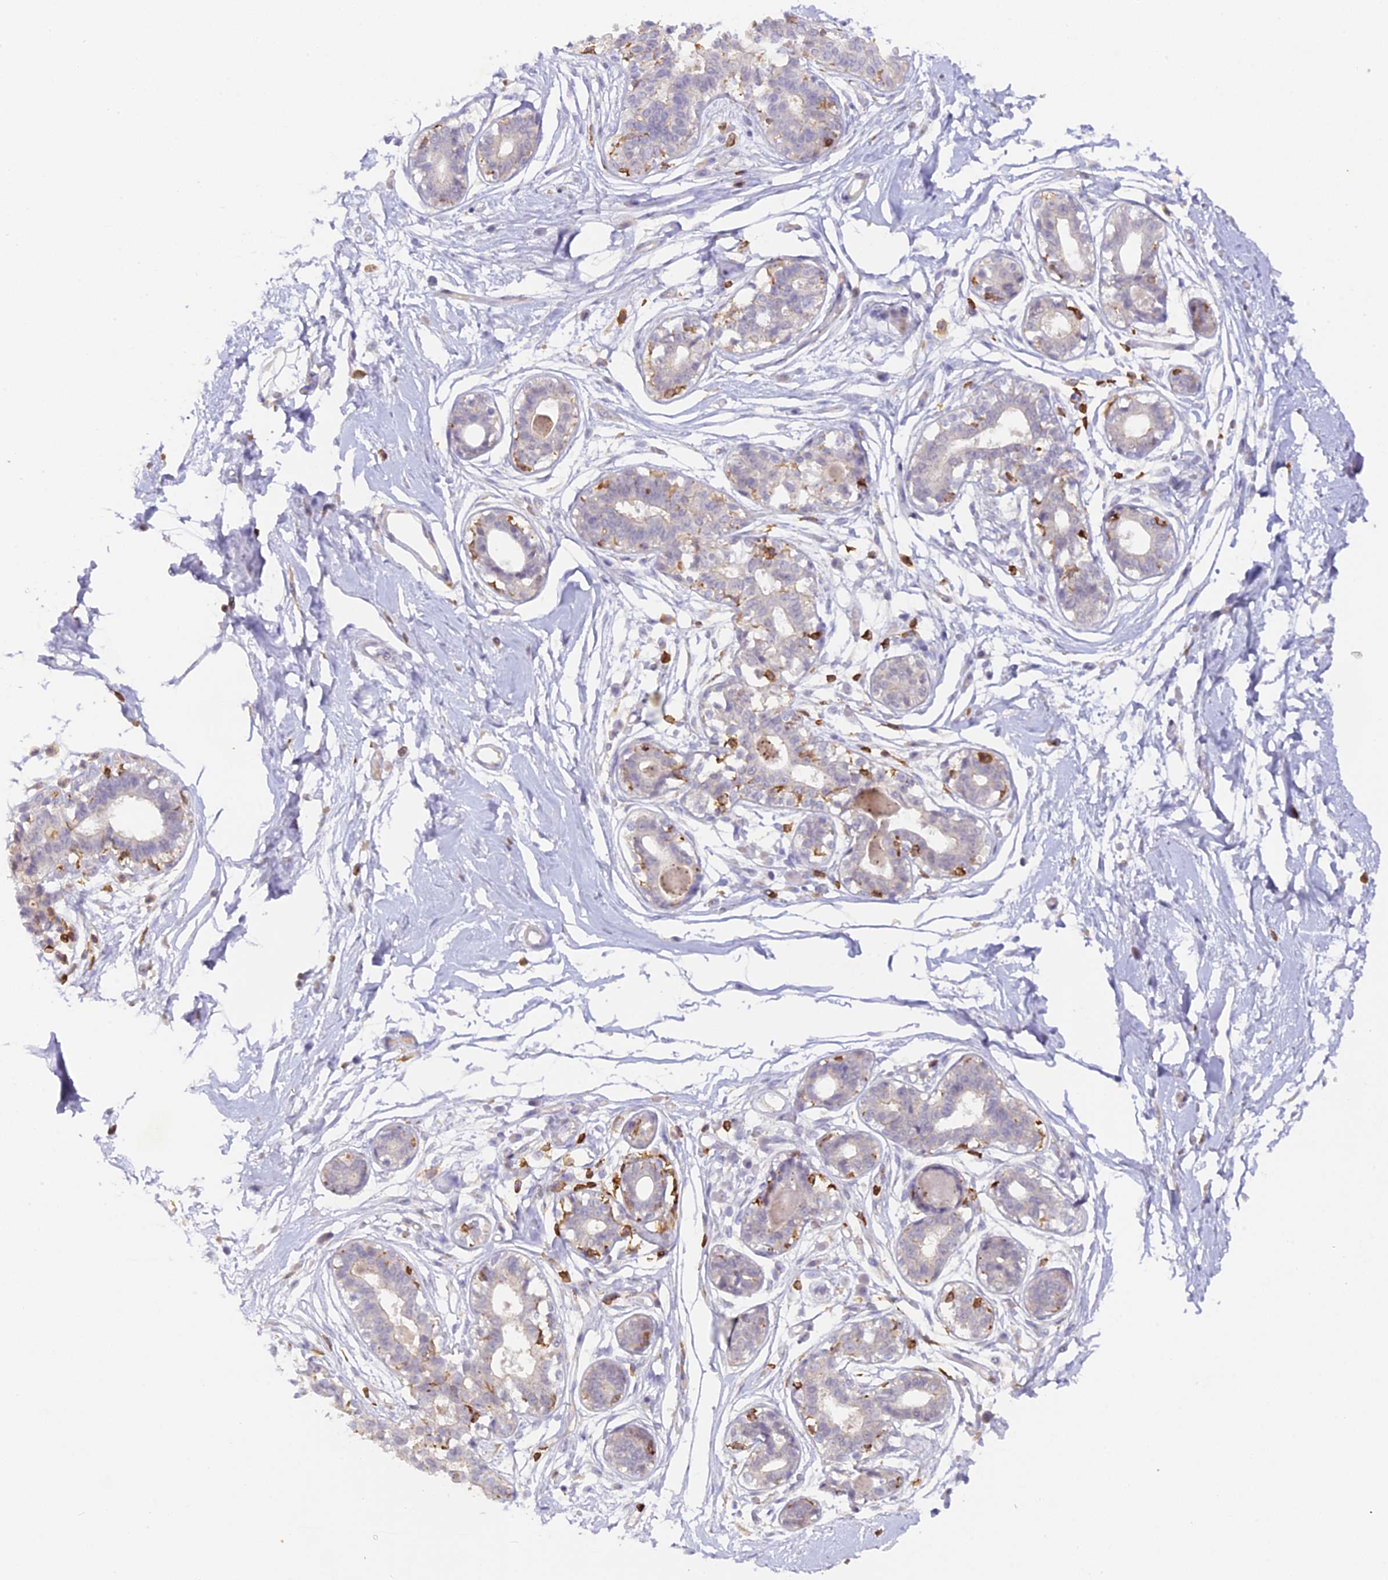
{"staining": {"intensity": "negative", "quantity": "none", "location": "none"}, "tissue": "breast", "cell_type": "Adipocytes", "image_type": "normal", "snomed": [{"axis": "morphology", "description": "Normal tissue, NOS"}, {"axis": "topography", "description": "Breast"}], "caption": "Adipocytes are negative for brown protein staining in unremarkable breast. Brightfield microscopy of immunohistochemistry stained with DAB (brown) and hematoxylin (blue), captured at high magnification.", "gene": "FYB1", "patient": {"sex": "female", "age": 45}}